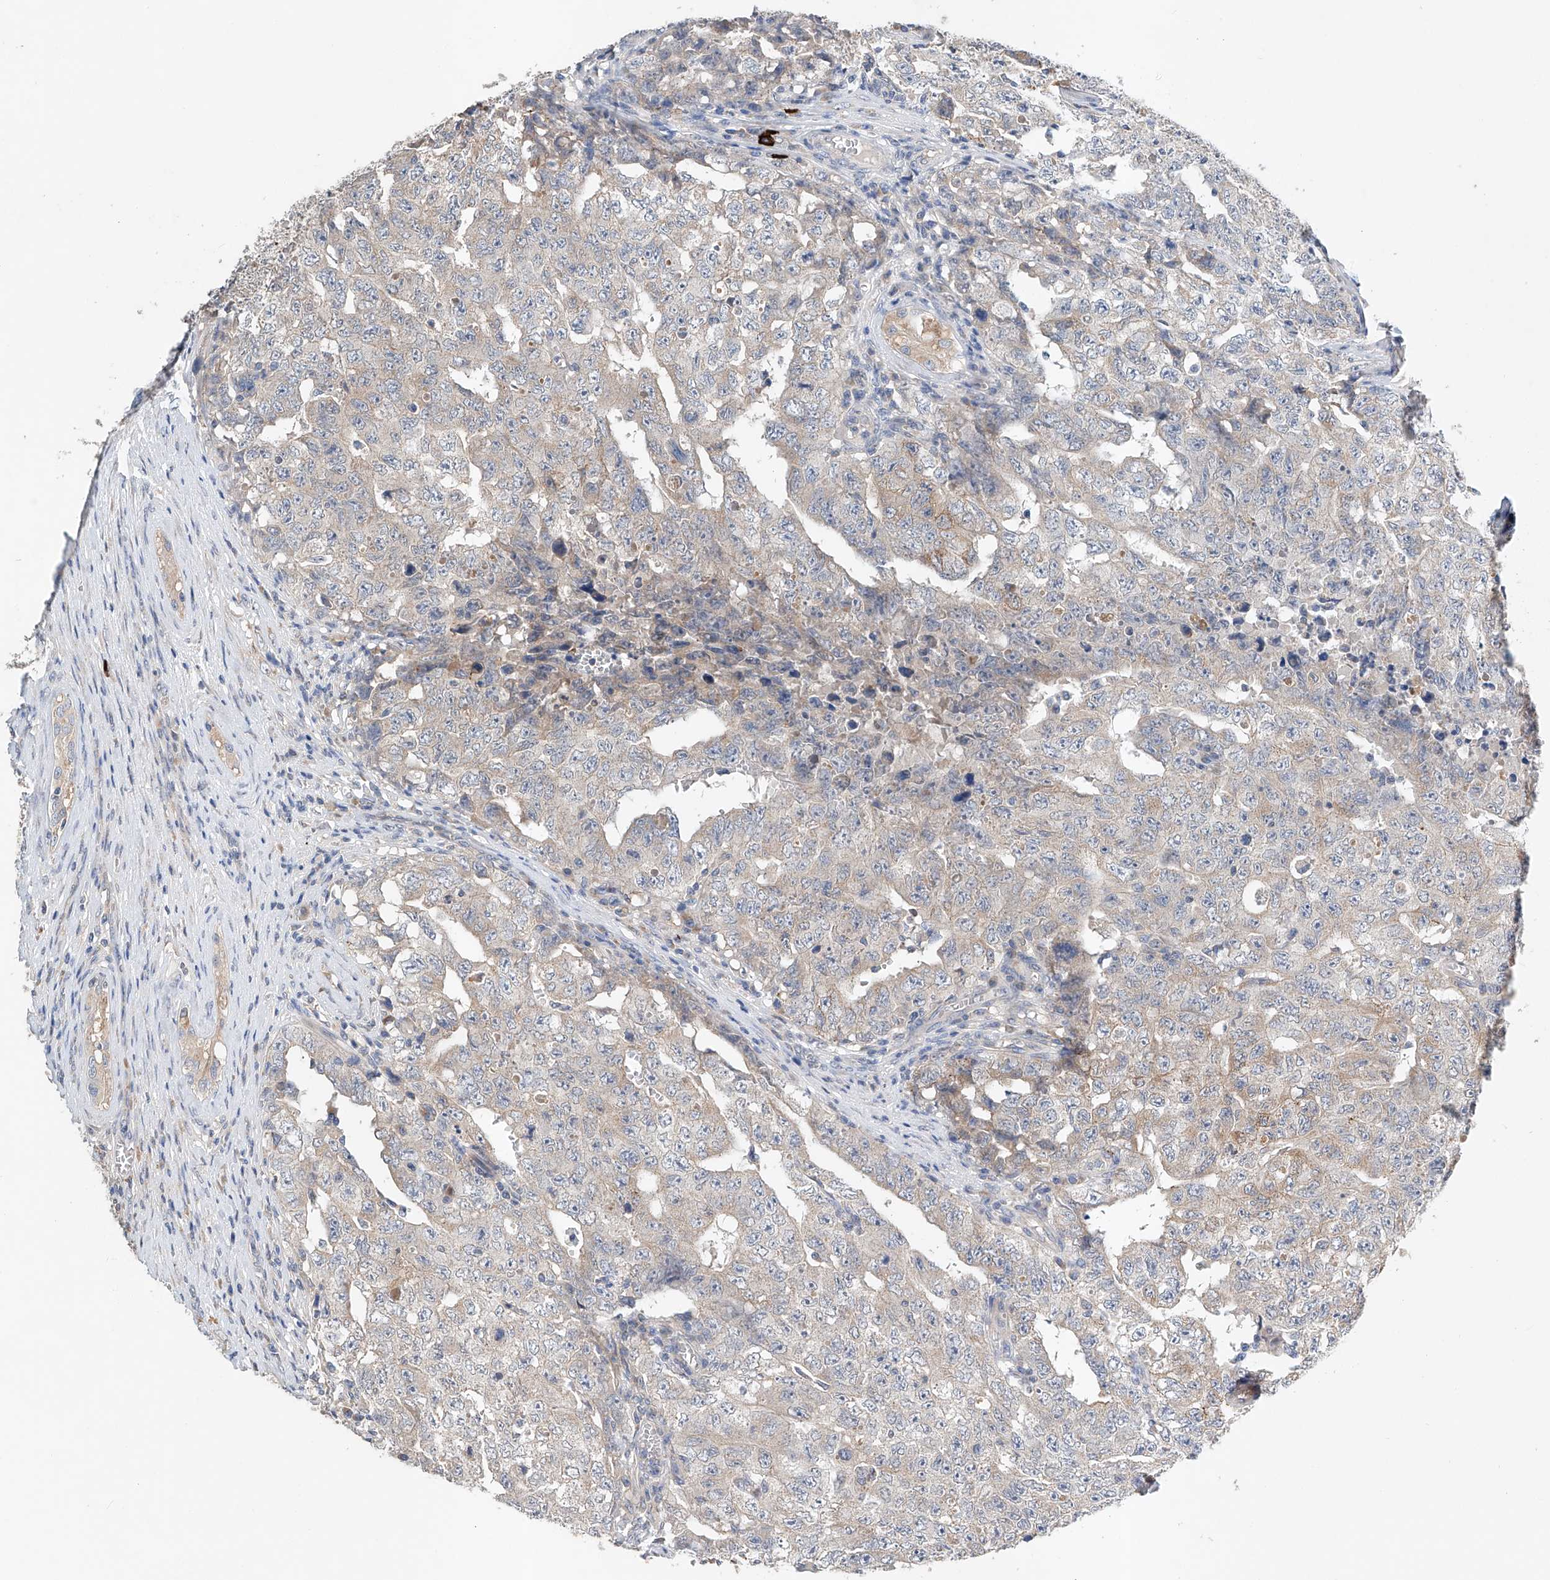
{"staining": {"intensity": "weak", "quantity": "25%-75%", "location": "cytoplasmic/membranous"}, "tissue": "testis cancer", "cell_type": "Tumor cells", "image_type": "cancer", "snomed": [{"axis": "morphology", "description": "Carcinoma, Embryonal, NOS"}, {"axis": "topography", "description": "Testis"}], "caption": "Testis embryonal carcinoma stained with immunohistochemistry exhibits weak cytoplasmic/membranous staining in about 25%-75% of tumor cells.", "gene": "GPC4", "patient": {"sex": "male", "age": 26}}